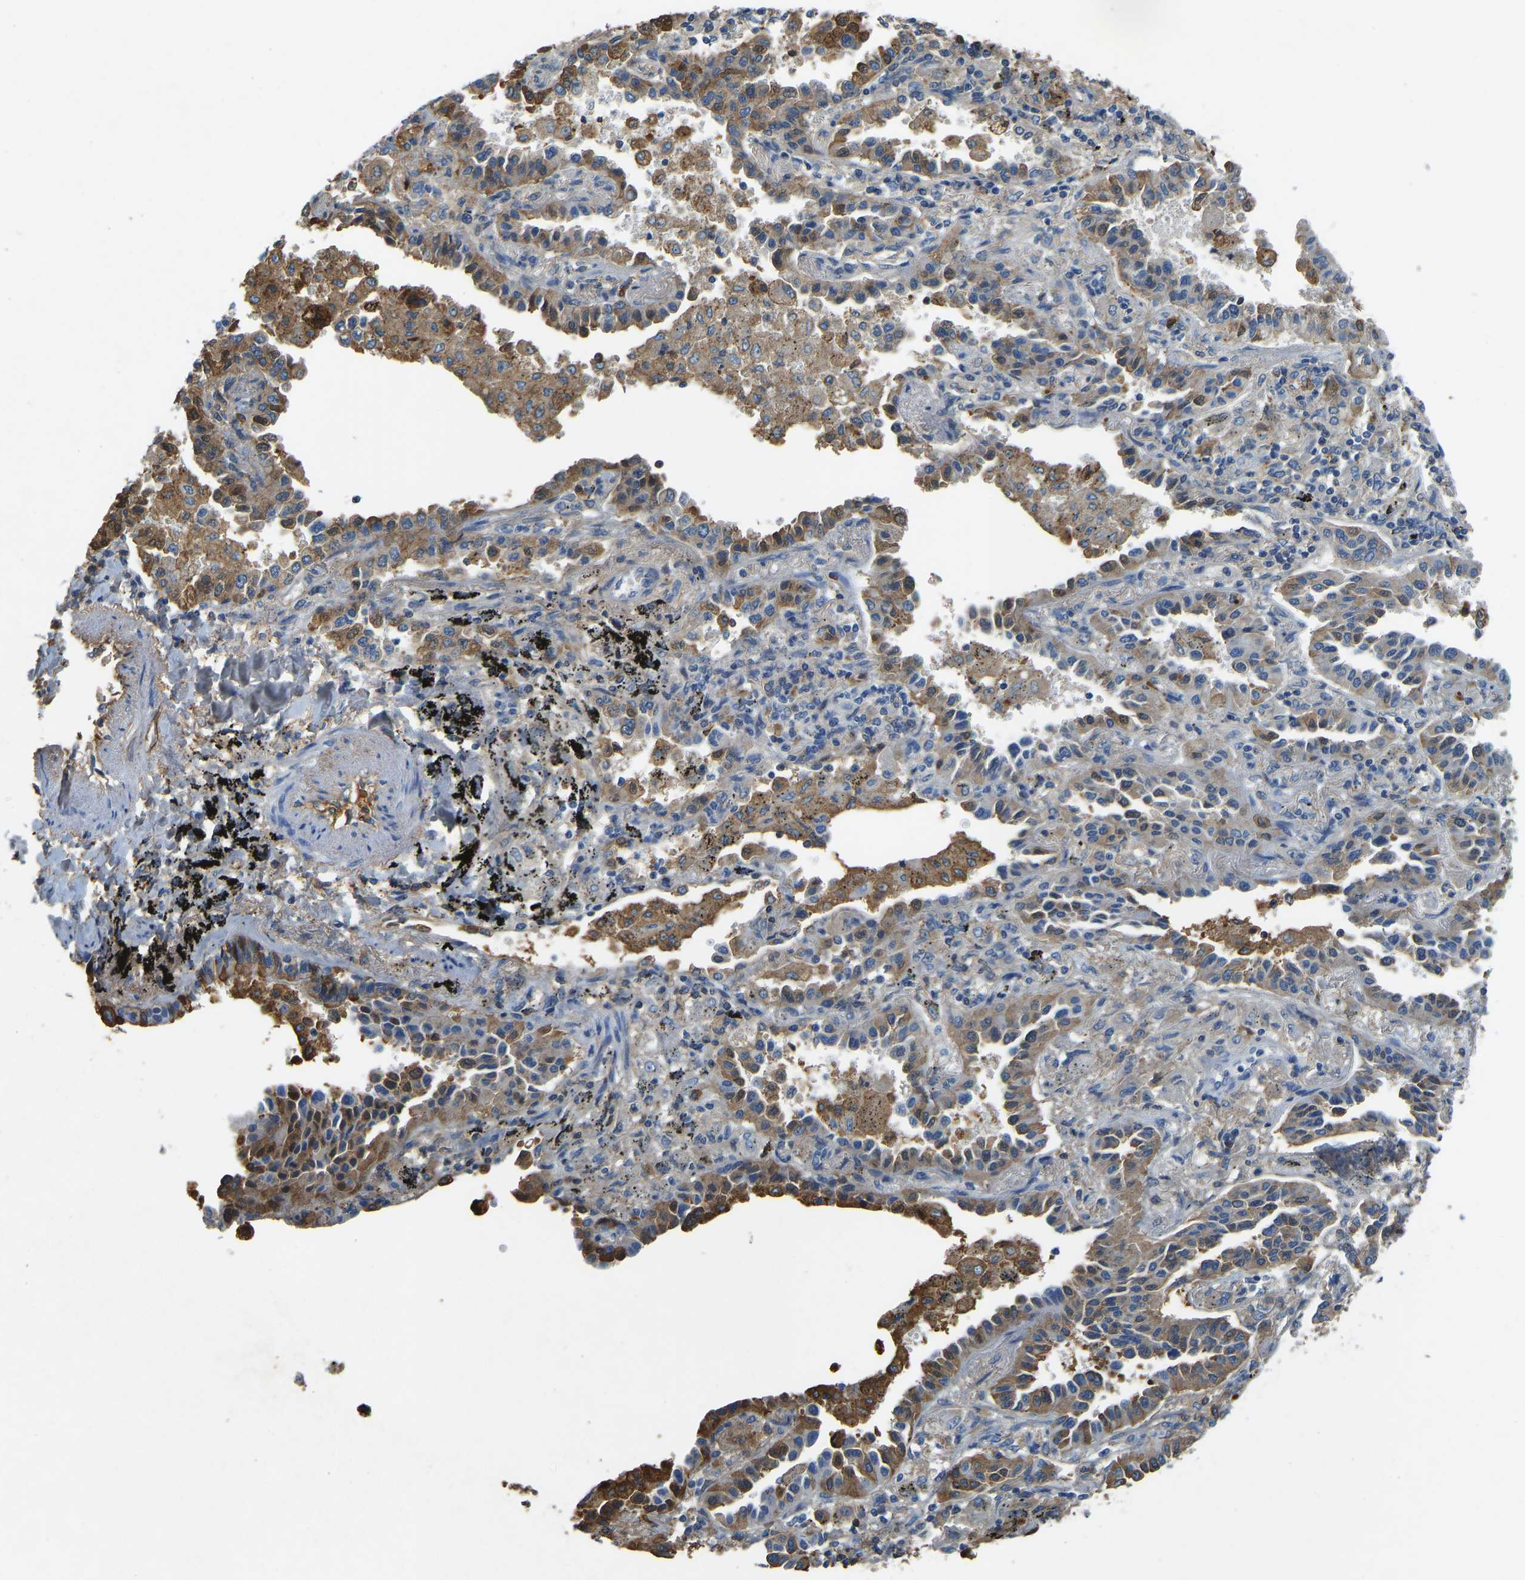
{"staining": {"intensity": "moderate", "quantity": ">75%", "location": "cytoplasmic/membranous"}, "tissue": "lung cancer", "cell_type": "Tumor cells", "image_type": "cancer", "snomed": [{"axis": "morphology", "description": "Normal tissue, NOS"}, {"axis": "morphology", "description": "Adenocarcinoma, NOS"}, {"axis": "topography", "description": "Lung"}], "caption": "Immunohistochemical staining of human lung adenocarcinoma reveals moderate cytoplasmic/membranous protein staining in approximately >75% of tumor cells.", "gene": "THBS4", "patient": {"sex": "male", "age": 59}}